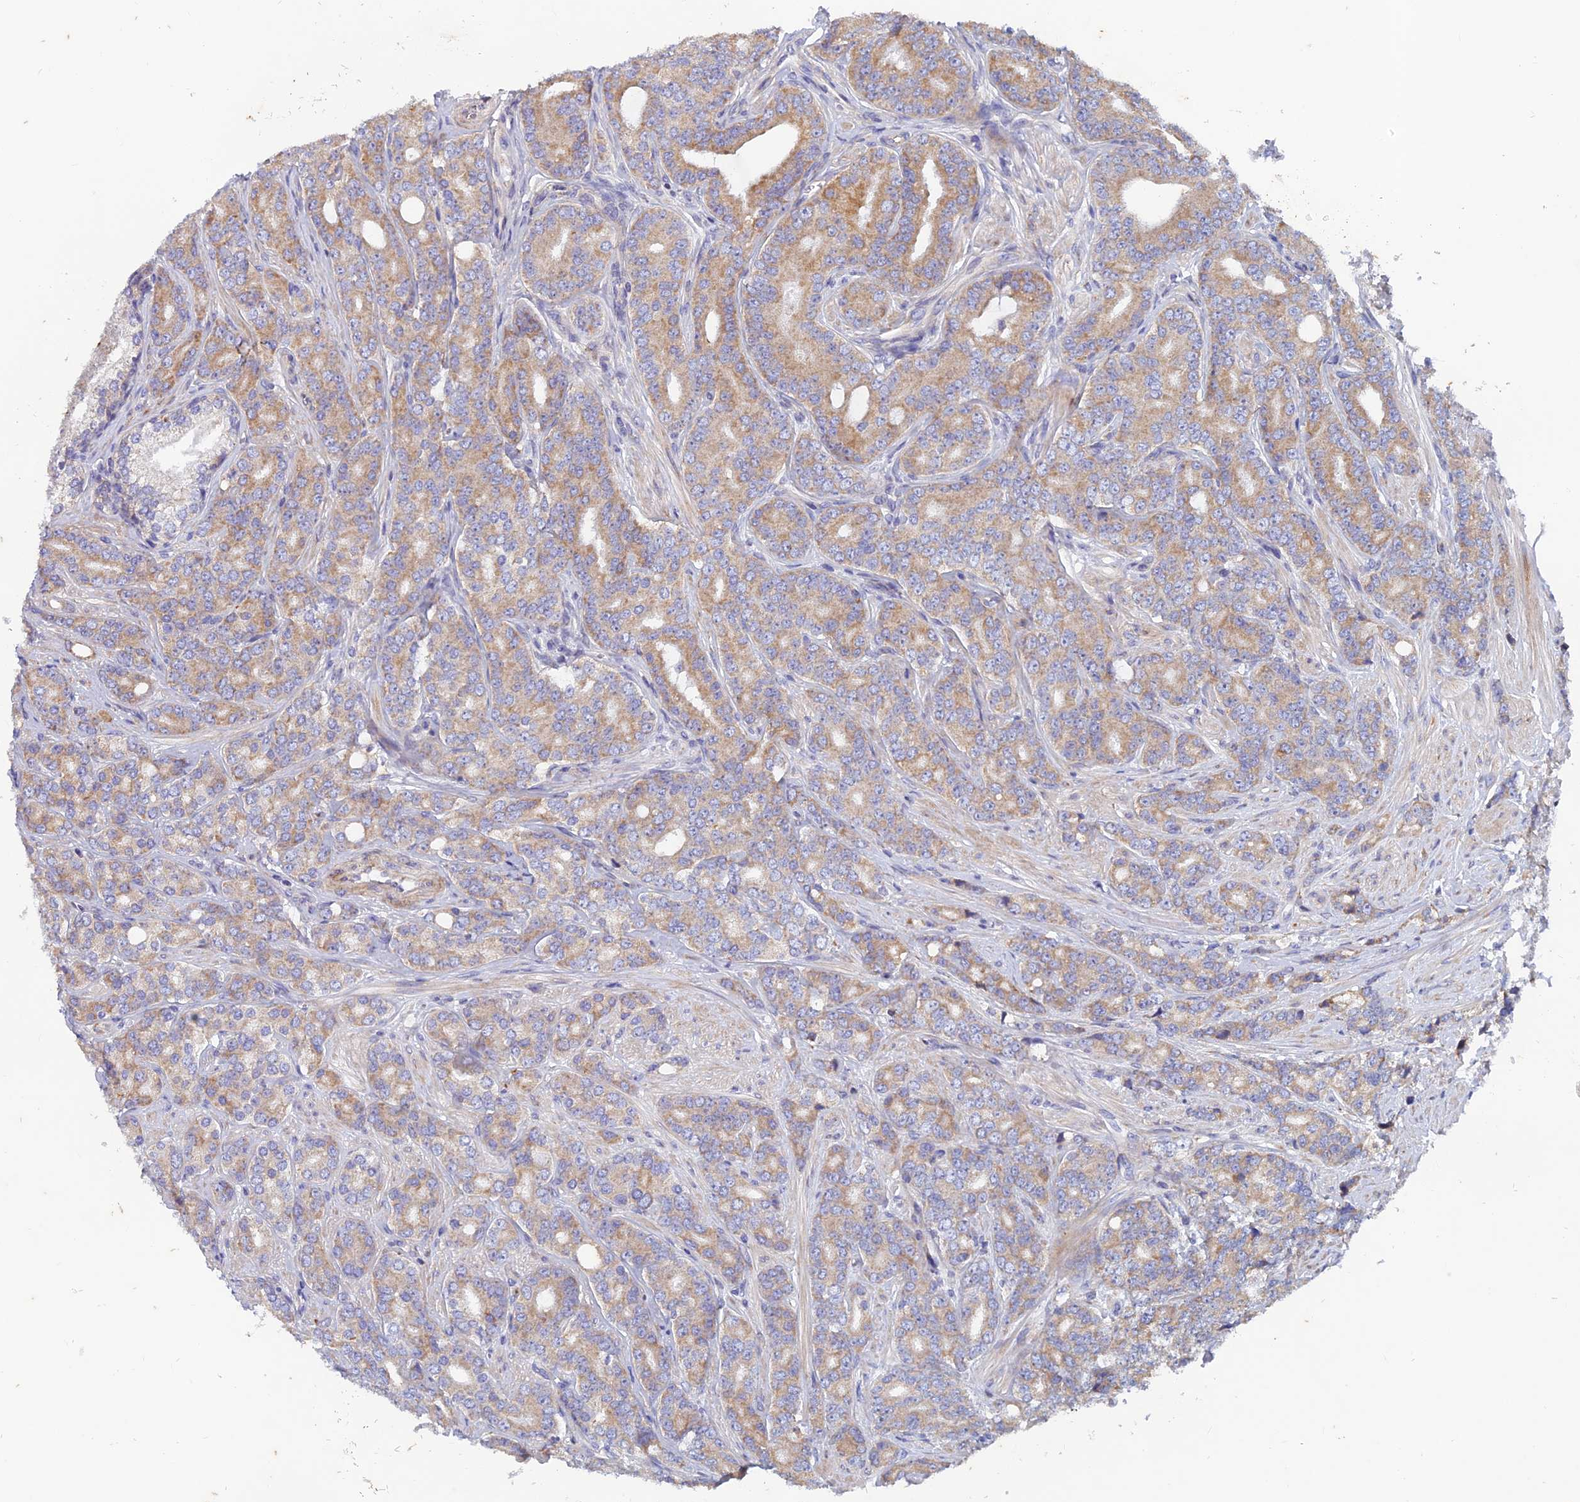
{"staining": {"intensity": "moderate", "quantity": ">75%", "location": "cytoplasmic/membranous"}, "tissue": "prostate cancer", "cell_type": "Tumor cells", "image_type": "cancer", "snomed": [{"axis": "morphology", "description": "Adenocarcinoma, High grade"}, {"axis": "topography", "description": "Prostate"}], "caption": "Immunohistochemistry (IHC) (DAB (3,3'-diaminobenzidine)) staining of prostate adenocarcinoma (high-grade) reveals moderate cytoplasmic/membranous protein expression in approximately >75% of tumor cells. (brown staining indicates protein expression, while blue staining denotes nuclei).", "gene": "AP4S1", "patient": {"sex": "male", "age": 62}}